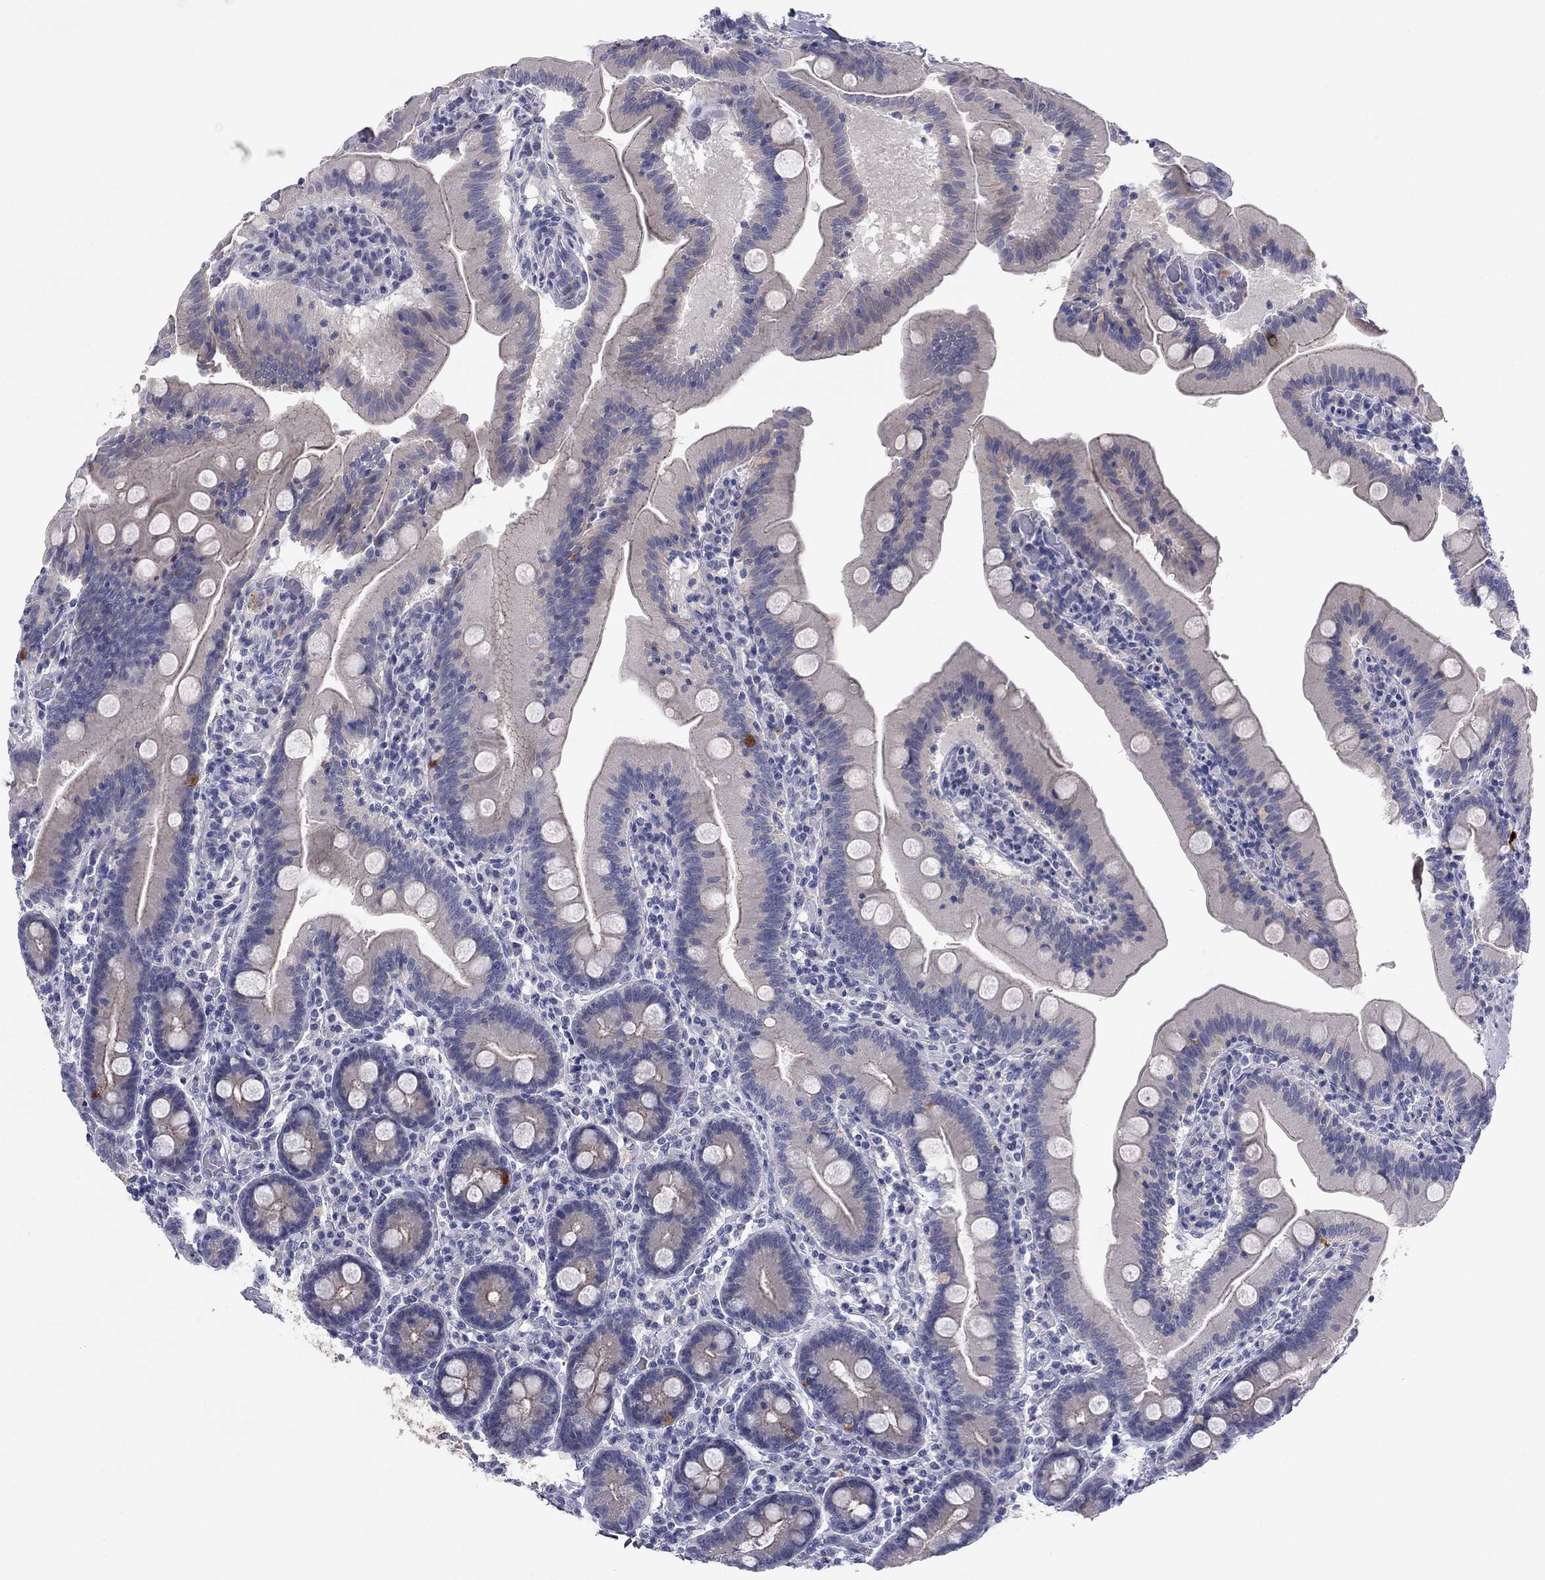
{"staining": {"intensity": "moderate", "quantity": "<25%", "location": "cytoplasmic/membranous"}, "tissue": "small intestine", "cell_type": "Glandular cells", "image_type": "normal", "snomed": [{"axis": "morphology", "description": "Normal tissue, NOS"}, {"axis": "topography", "description": "Small intestine"}], "caption": "Immunohistochemistry (IHC) staining of benign small intestine, which exhibits low levels of moderate cytoplasmic/membranous expression in about <25% of glandular cells indicating moderate cytoplasmic/membranous protein staining. The staining was performed using DAB (3,3'-diaminobenzidine) (brown) for protein detection and nuclei were counterstained in hematoxylin (blue).", "gene": "CNTNAP4", "patient": {"sex": "male", "age": 37}}